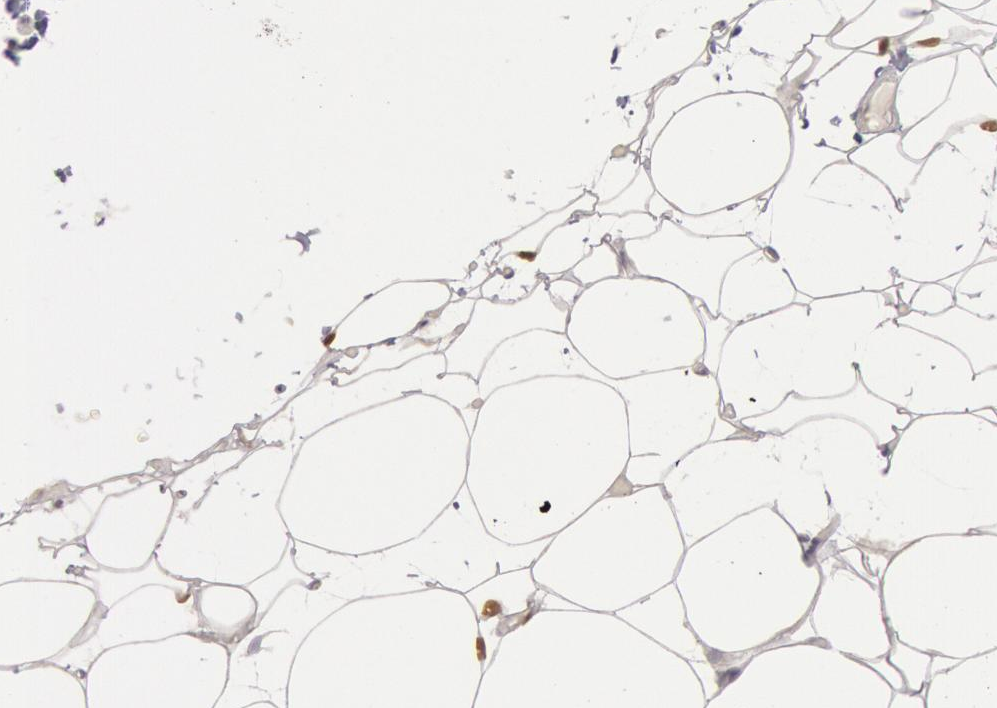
{"staining": {"intensity": "negative", "quantity": "none", "location": "none"}, "tissue": "adipose tissue", "cell_type": "Adipocytes", "image_type": "normal", "snomed": [{"axis": "morphology", "description": "Normal tissue, NOS"}, {"axis": "morphology", "description": "Fibrosis, NOS"}, {"axis": "topography", "description": "Breast"}], "caption": "DAB (3,3'-diaminobenzidine) immunohistochemical staining of unremarkable adipose tissue reveals no significant positivity in adipocytes.", "gene": "RIMBP3B", "patient": {"sex": "female", "age": 24}}